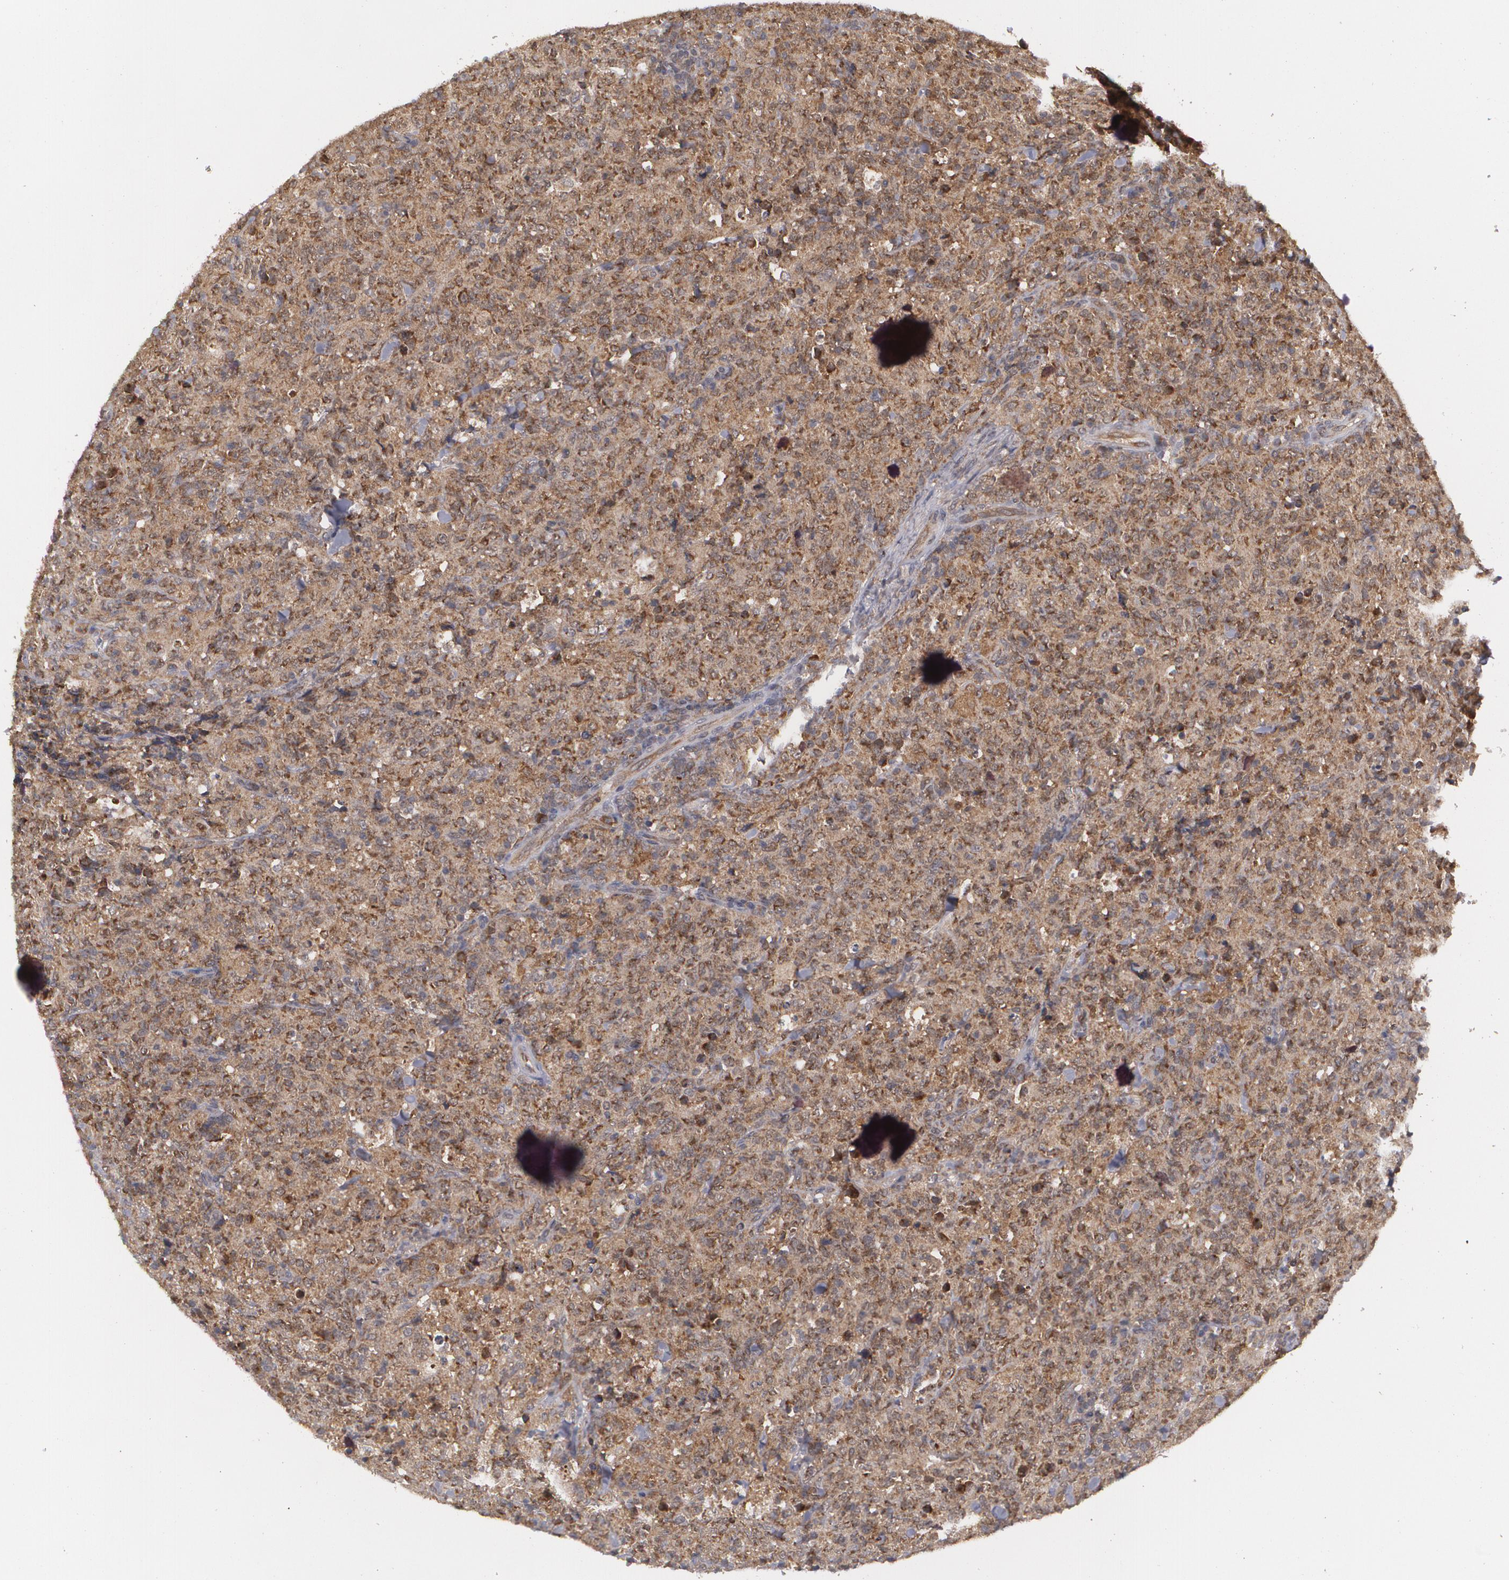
{"staining": {"intensity": "moderate", "quantity": ">75%", "location": "cytoplasmic/membranous"}, "tissue": "lymphoma", "cell_type": "Tumor cells", "image_type": "cancer", "snomed": [{"axis": "morphology", "description": "Malignant lymphoma, non-Hodgkin's type, High grade"}, {"axis": "topography", "description": "Tonsil"}], "caption": "Immunohistochemical staining of human lymphoma shows medium levels of moderate cytoplasmic/membranous staining in approximately >75% of tumor cells.", "gene": "BMP6", "patient": {"sex": "female", "age": 36}}